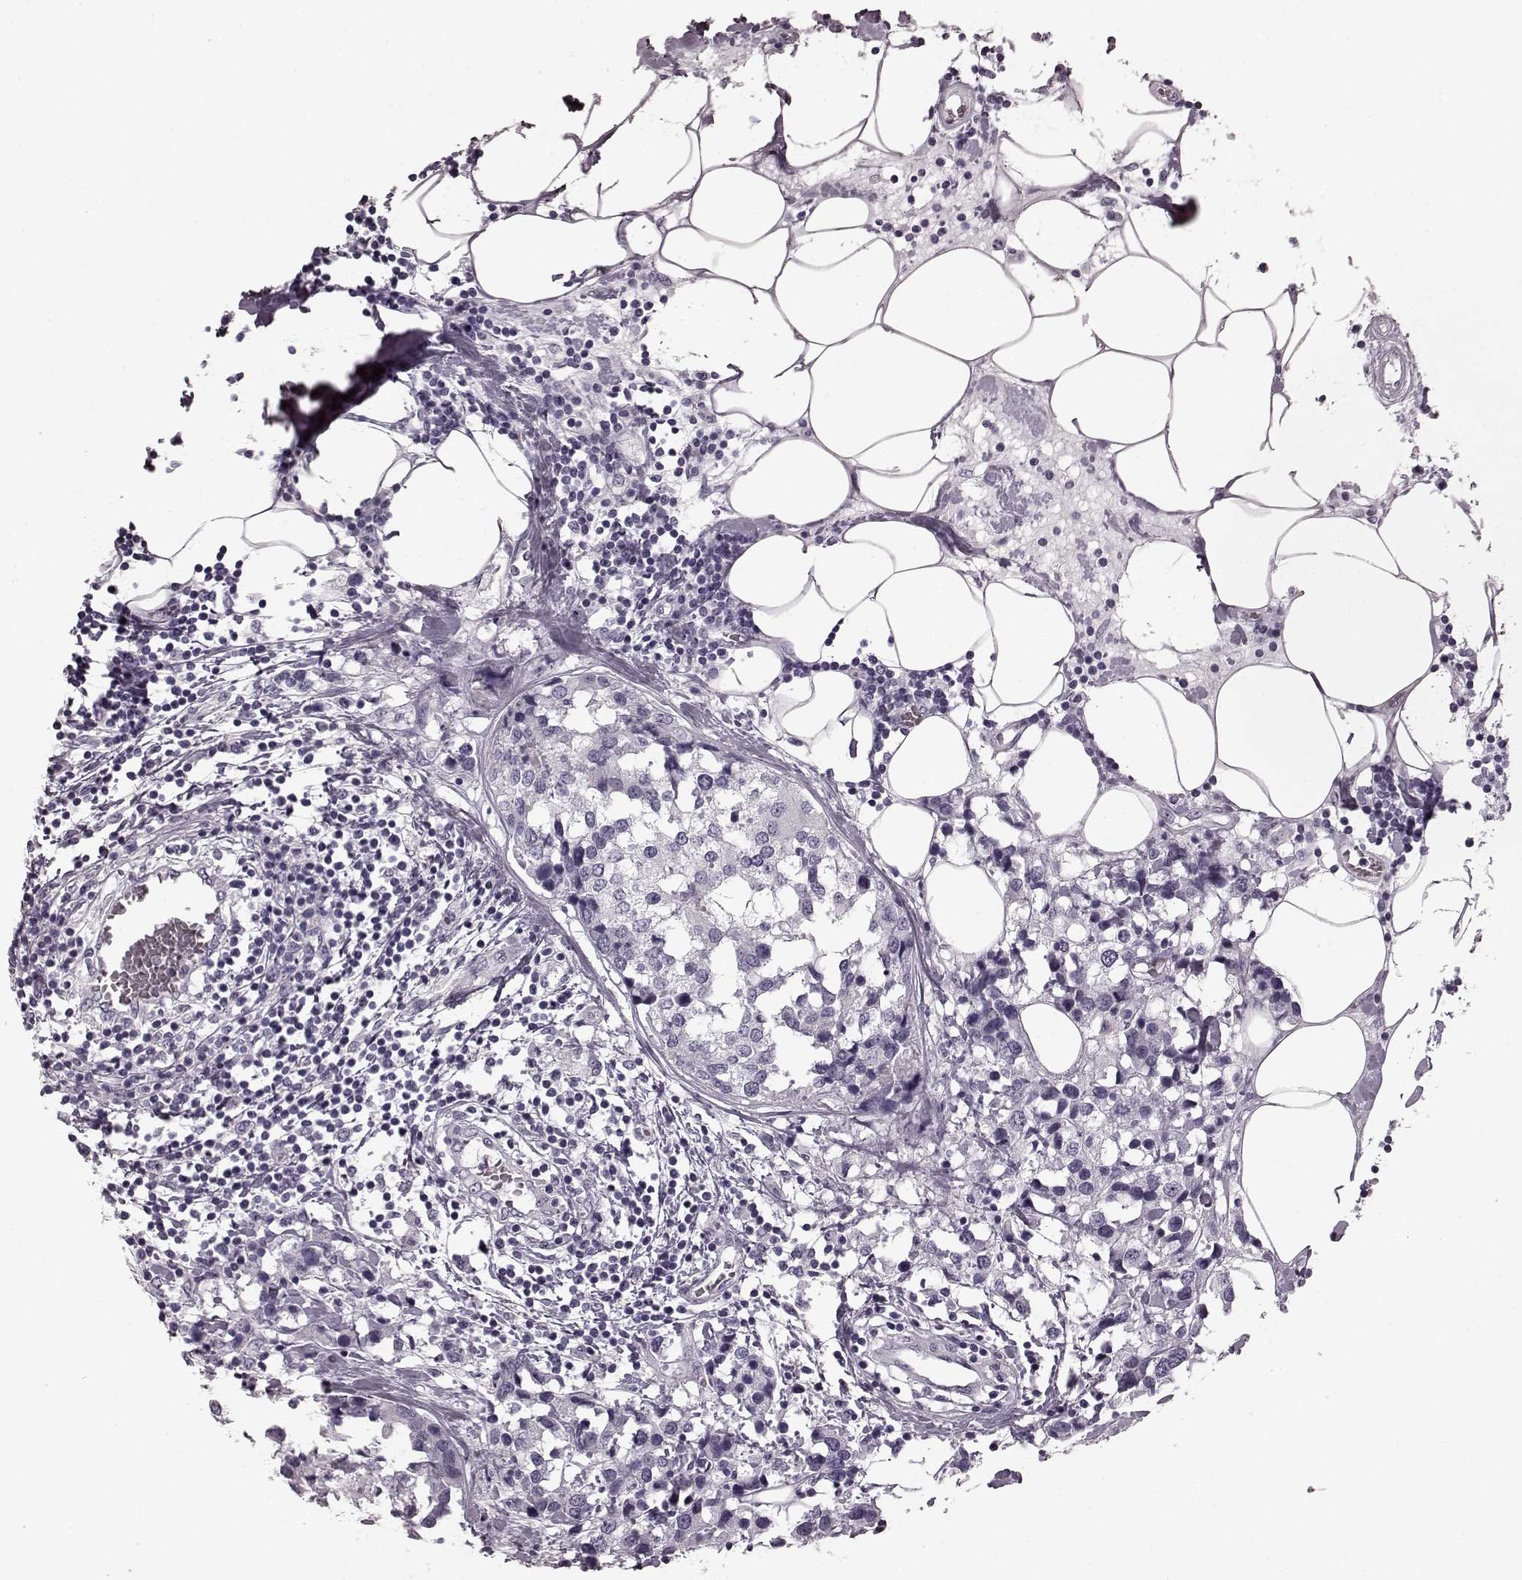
{"staining": {"intensity": "negative", "quantity": "none", "location": "none"}, "tissue": "breast cancer", "cell_type": "Tumor cells", "image_type": "cancer", "snomed": [{"axis": "morphology", "description": "Lobular carcinoma"}, {"axis": "topography", "description": "Breast"}], "caption": "Breast cancer was stained to show a protein in brown. There is no significant expression in tumor cells.", "gene": "TRPM1", "patient": {"sex": "female", "age": 59}}